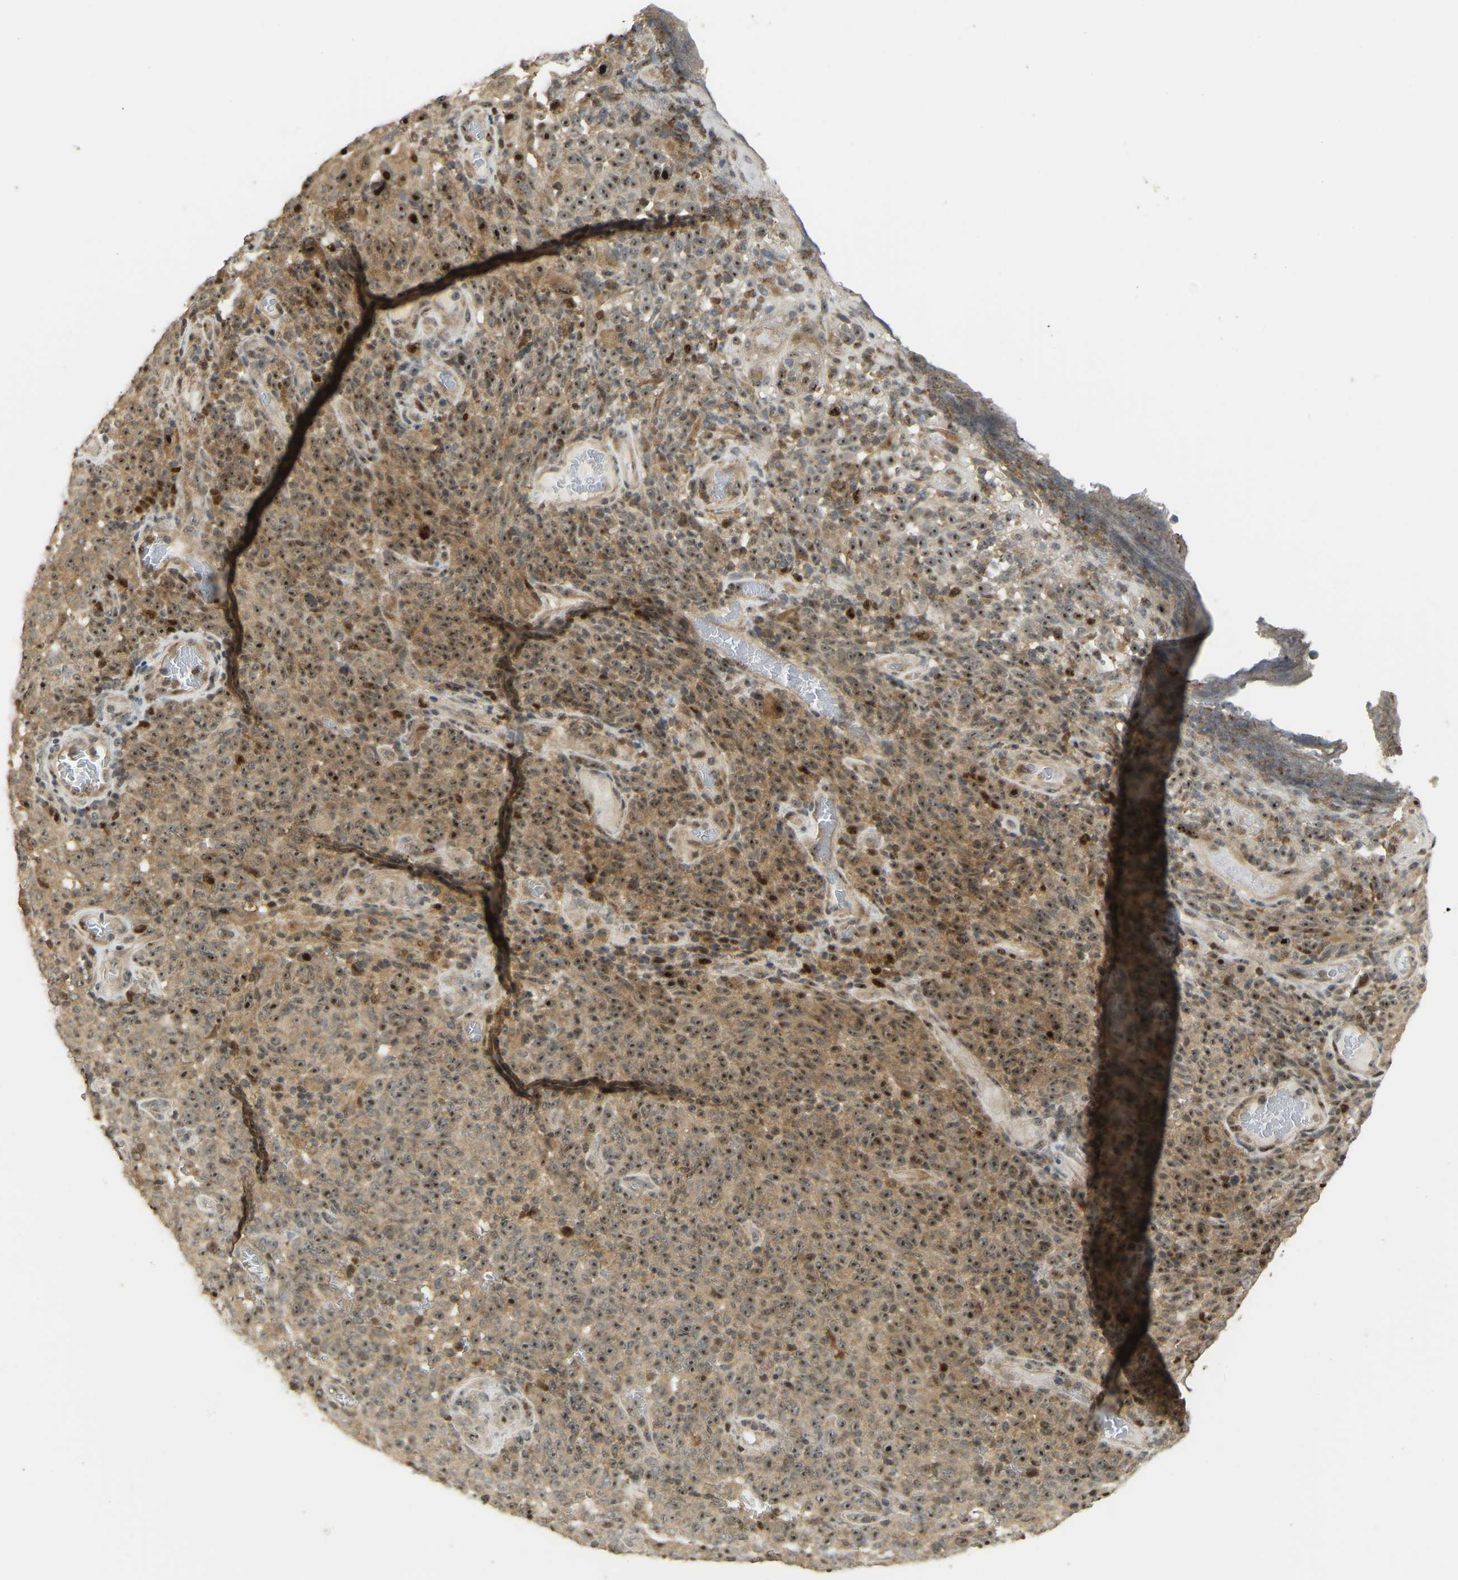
{"staining": {"intensity": "moderate", "quantity": ">75%", "location": "cytoplasmic/membranous,nuclear"}, "tissue": "melanoma", "cell_type": "Tumor cells", "image_type": "cancer", "snomed": [{"axis": "morphology", "description": "Malignant melanoma, NOS"}, {"axis": "topography", "description": "Skin"}], "caption": "About >75% of tumor cells in human malignant melanoma show moderate cytoplasmic/membranous and nuclear protein staining as visualized by brown immunohistochemical staining.", "gene": "BRF2", "patient": {"sex": "female", "age": 82}}